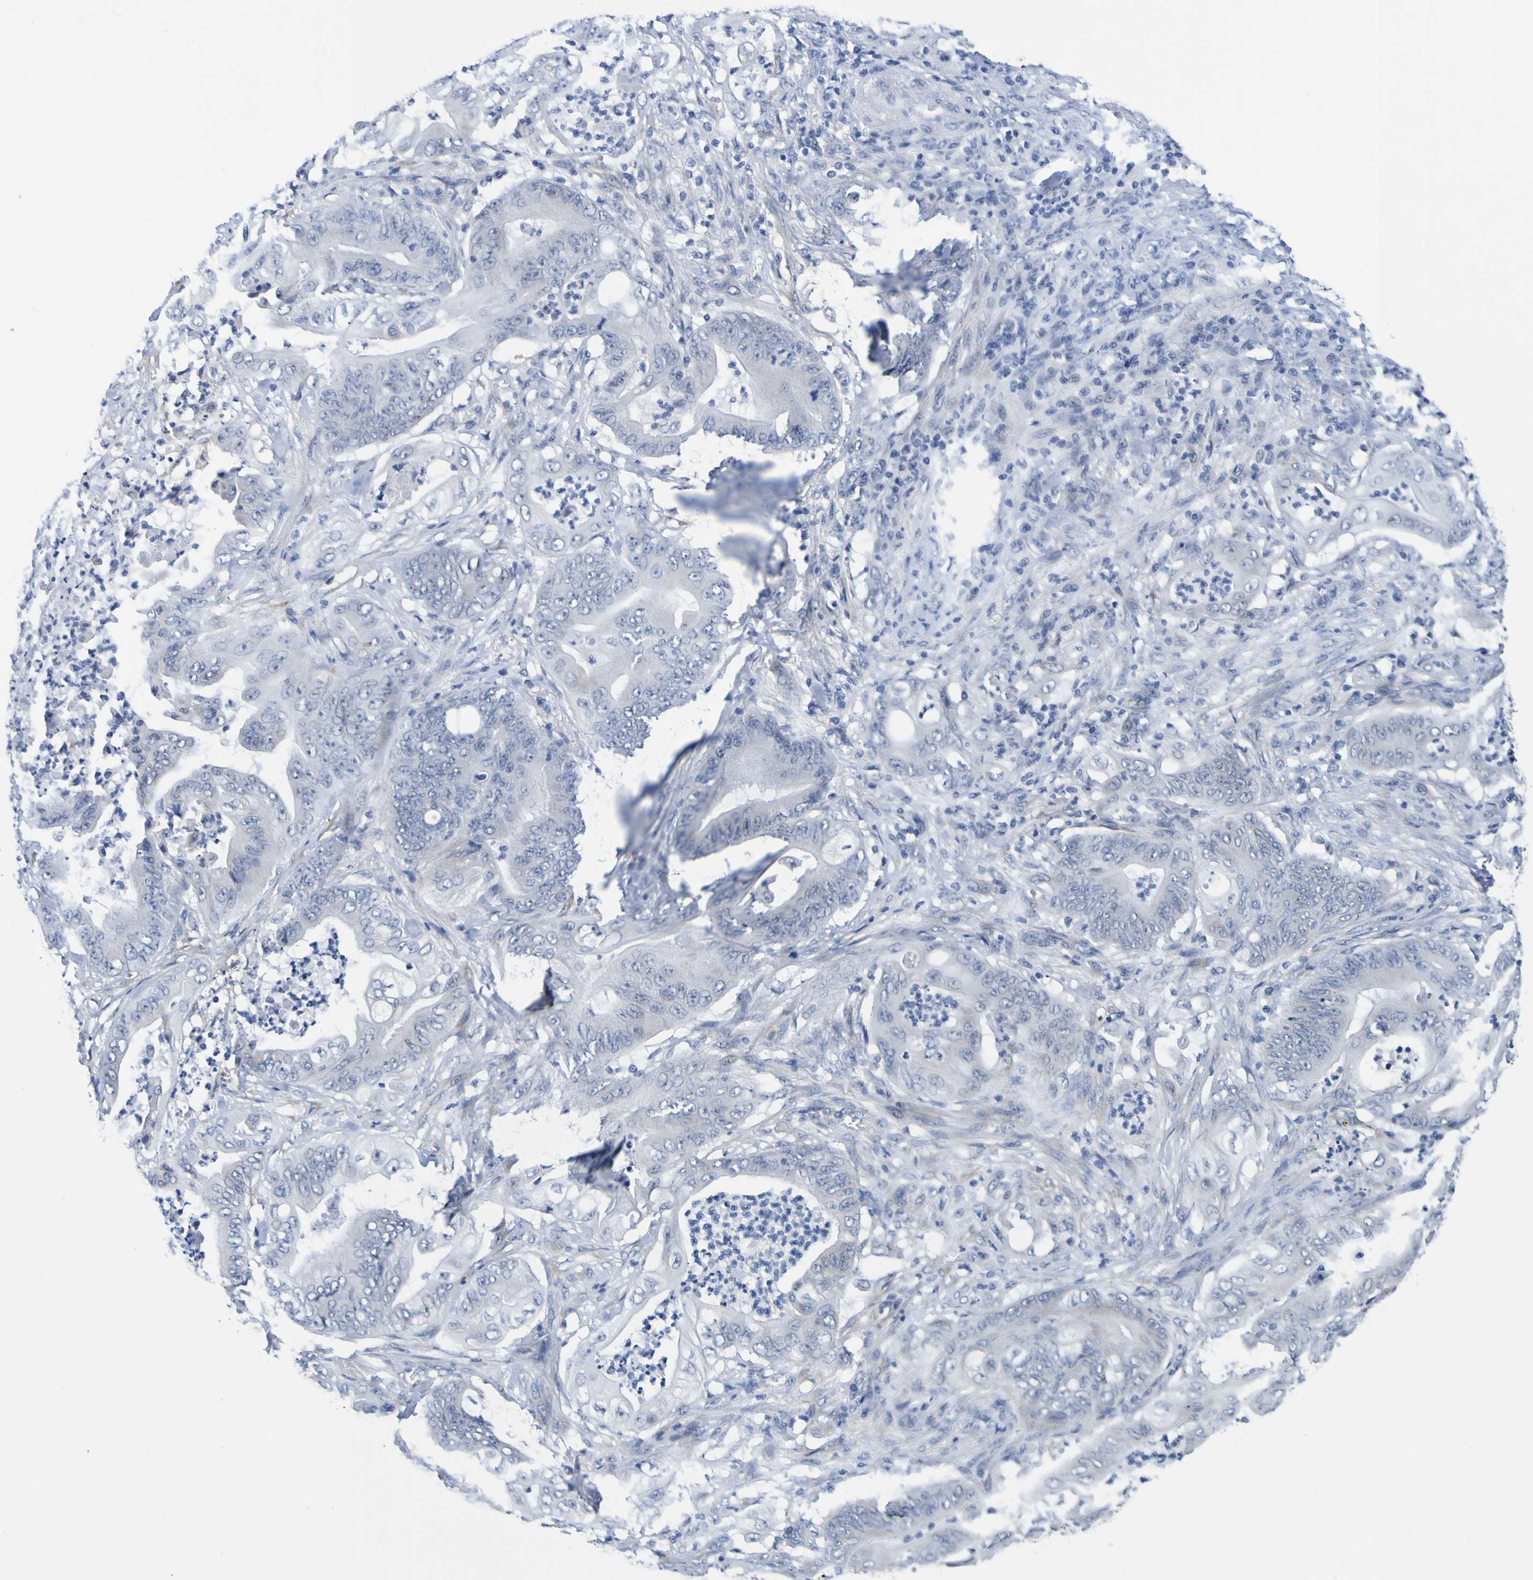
{"staining": {"intensity": "negative", "quantity": "none", "location": "none"}, "tissue": "stomach cancer", "cell_type": "Tumor cells", "image_type": "cancer", "snomed": [{"axis": "morphology", "description": "Adenocarcinoma, NOS"}, {"axis": "topography", "description": "Stomach"}], "caption": "Immunohistochemical staining of human stomach adenocarcinoma shows no significant expression in tumor cells.", "gene": "VMA21", "patient": {"sex": "female", "age": 73}}